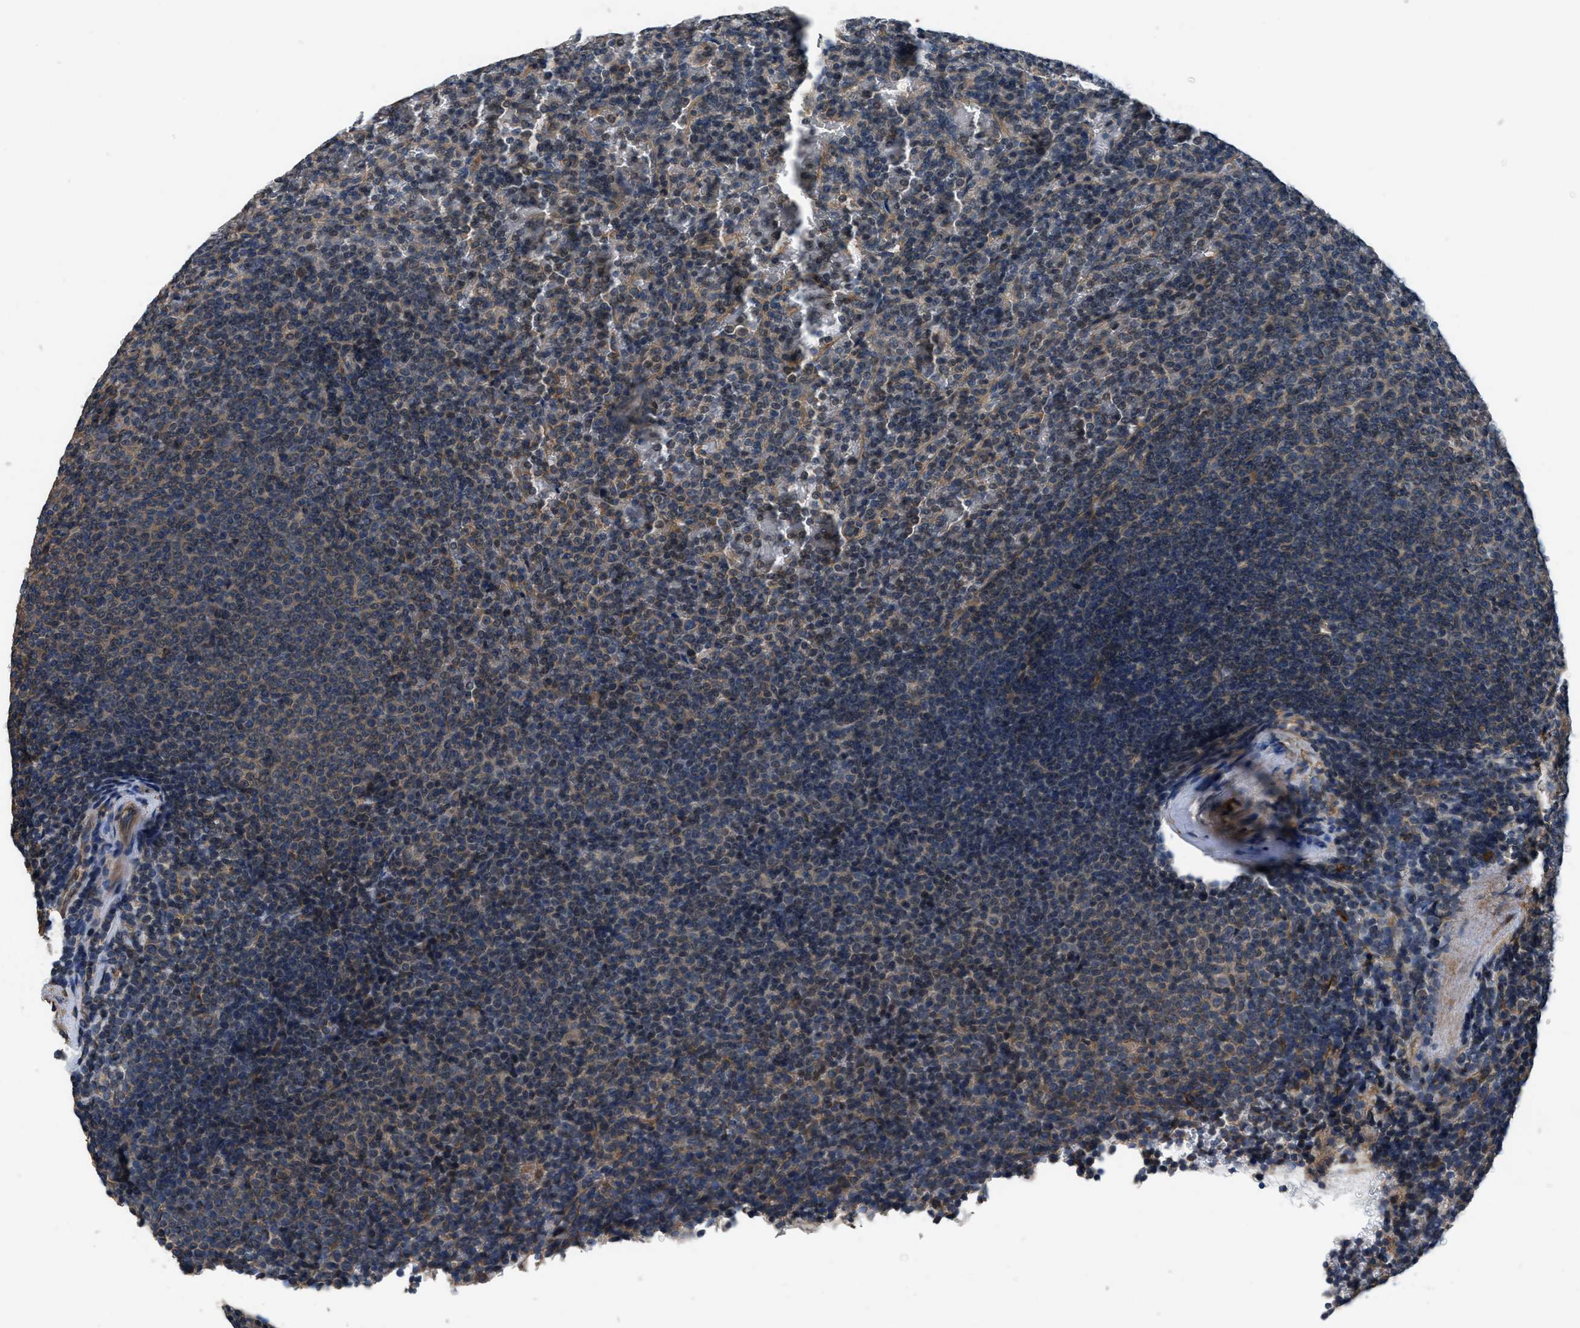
{"staining": {"intensity": "weak", "quantity": "25%-75%", "location": "nuclear"}, "tissue": "lymphoma", "cell_type": "Tumor cells", "image_type": "cancer", "snomed": [{"axis": "morphology", "description": "Malignant lymphoma, non-Hodgkin's type, Low grade"}, {"axis": "topography", "description": "Spleen"}], "caption": "About 25%-75% of tumor cells in human low-grade malignant lymphoma, non-Hodgkin's type exhibit weak nuclear protein expression as visualized by brown immunohistochemical staining.", "gene": "SSH2", "patient": {"sex": "female", "age": 77}}